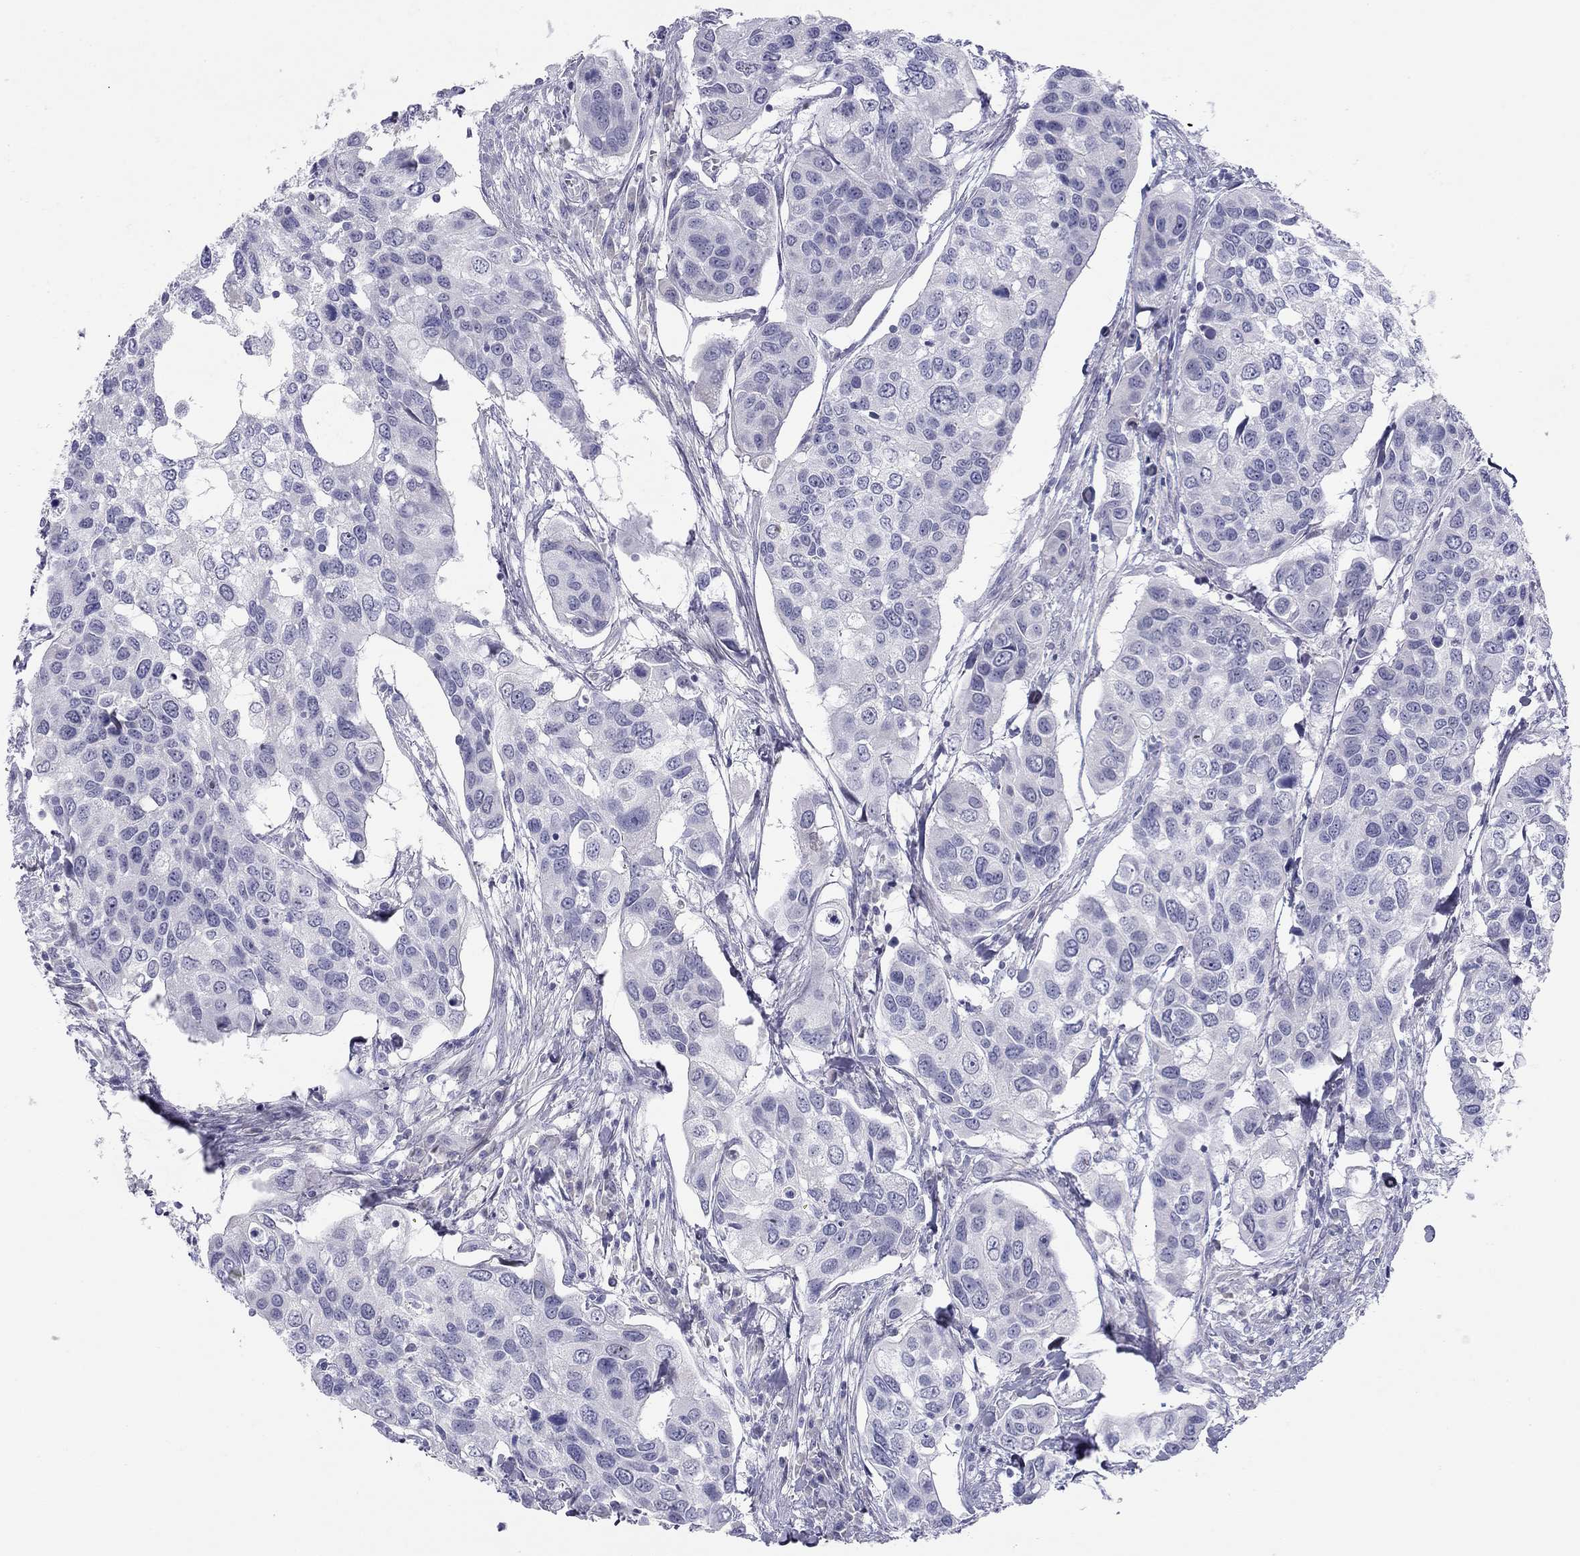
{"staining": {"intensity": "negative", "quantity": "none", "location": "none"}, "tissue": "urothelial cancer", "cell_type": "Tumor cells", "image_type": "cancer", "snomed": [{"axis": "morphology", "description": "Urothelial carcinoma, High grade"}, {"axis": "topography", "description": "Urinary bladder"}], "caption": "This is an IHC micrograph of urothelial cancer. There is no positivity in tumor cells.", "gene": "C8orf88", "patient": {"sex": "male", "age": 60}}